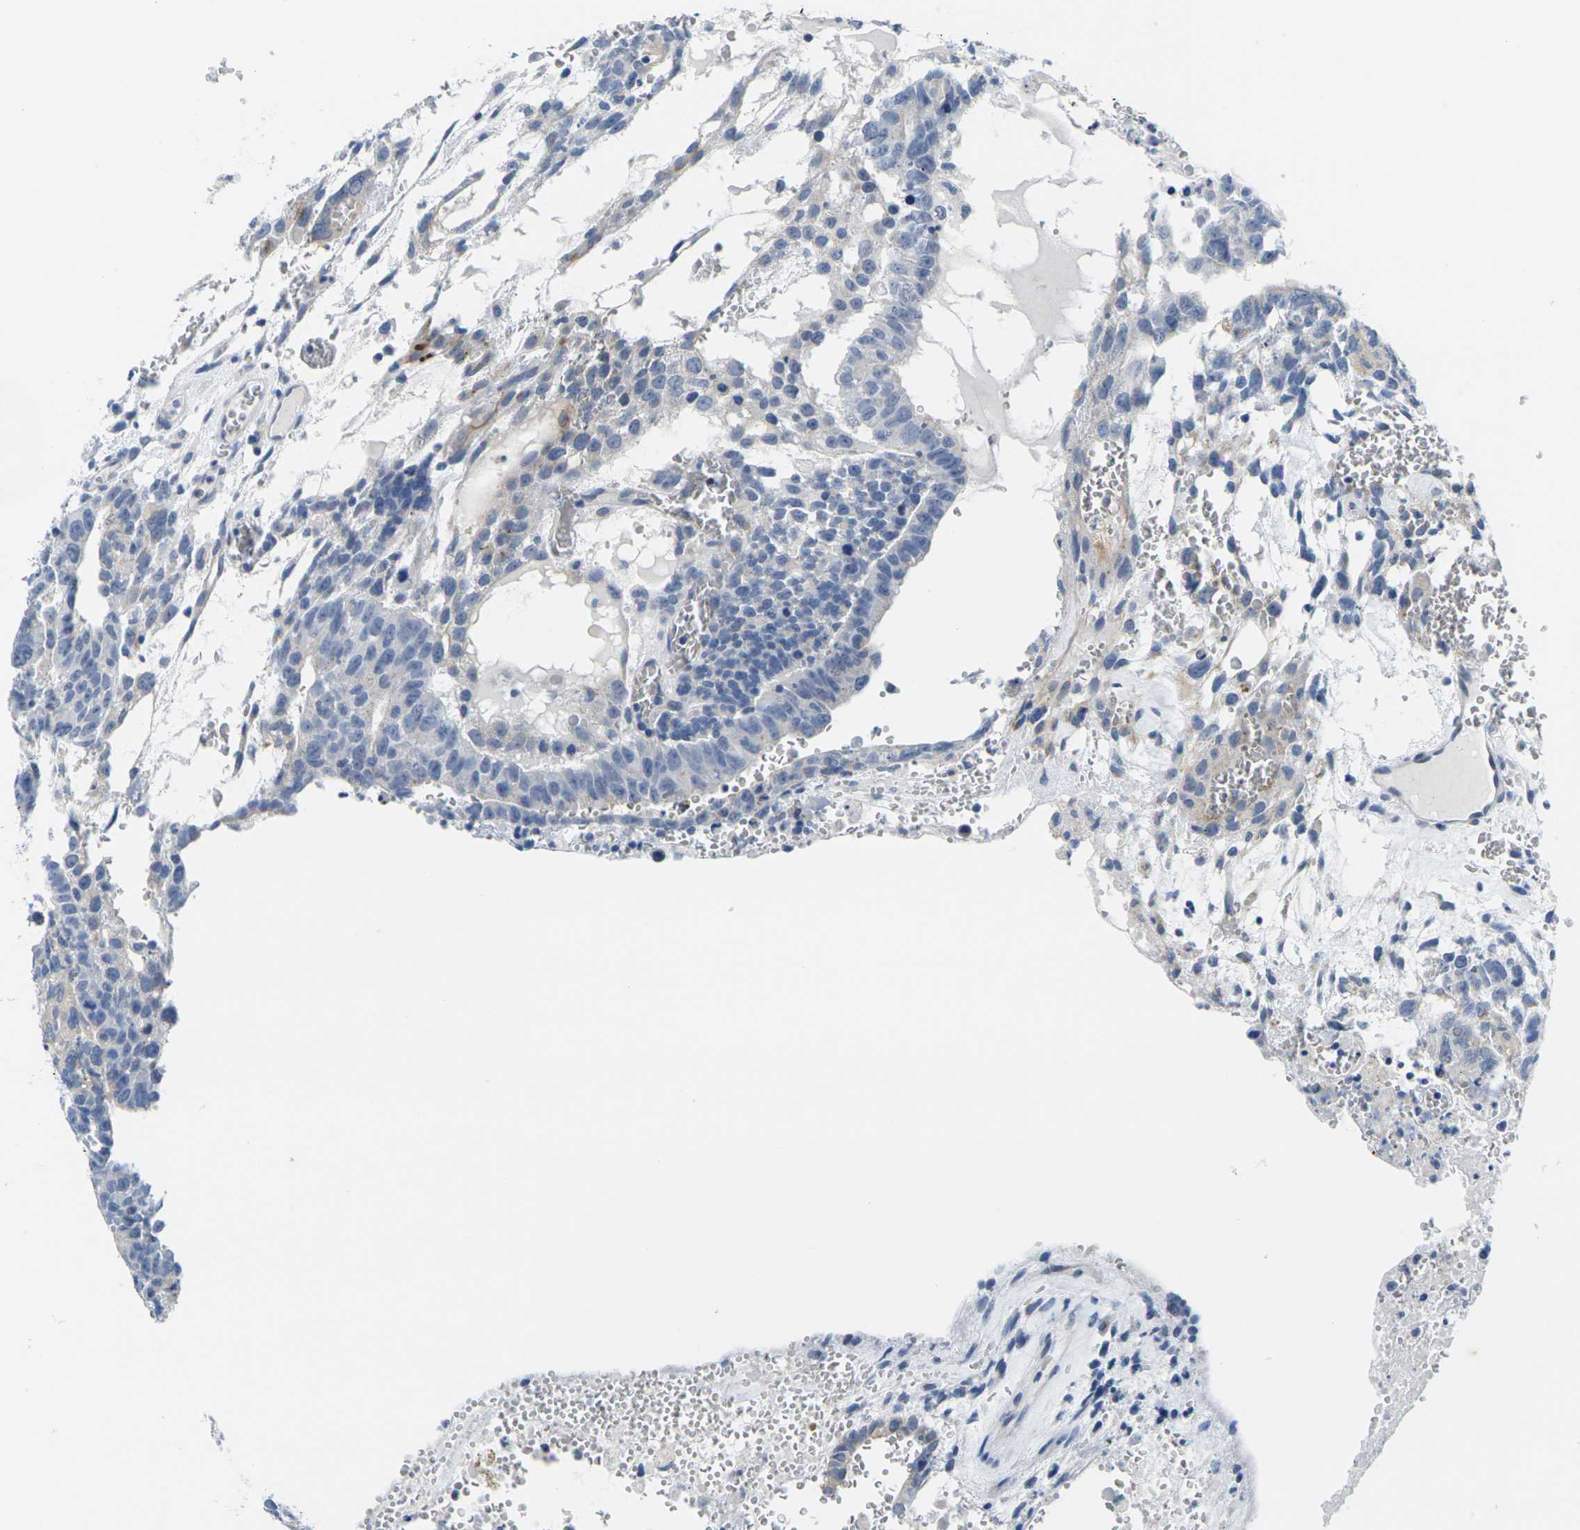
{"staining": {"intensity": "negative", "quantity": "none", "location": "none"}, "tissue": "testis cancer", "cell_type": "Tumor cells", "image_type": "cancer", "snomed": [{"axis": "morphology", "description": "Seminoma, NOS"}, {"axis": "morphology", "description": "Carcinoma, Embryonal, NOS"}, {"axis": "topography", "description": "Testis"}], "caption": "This is an IHC image of testis embryonal carcinoma. There is no staining in tumor cells.", "gene": "CRK", "patient": {"sex": "male", "age": 52}}